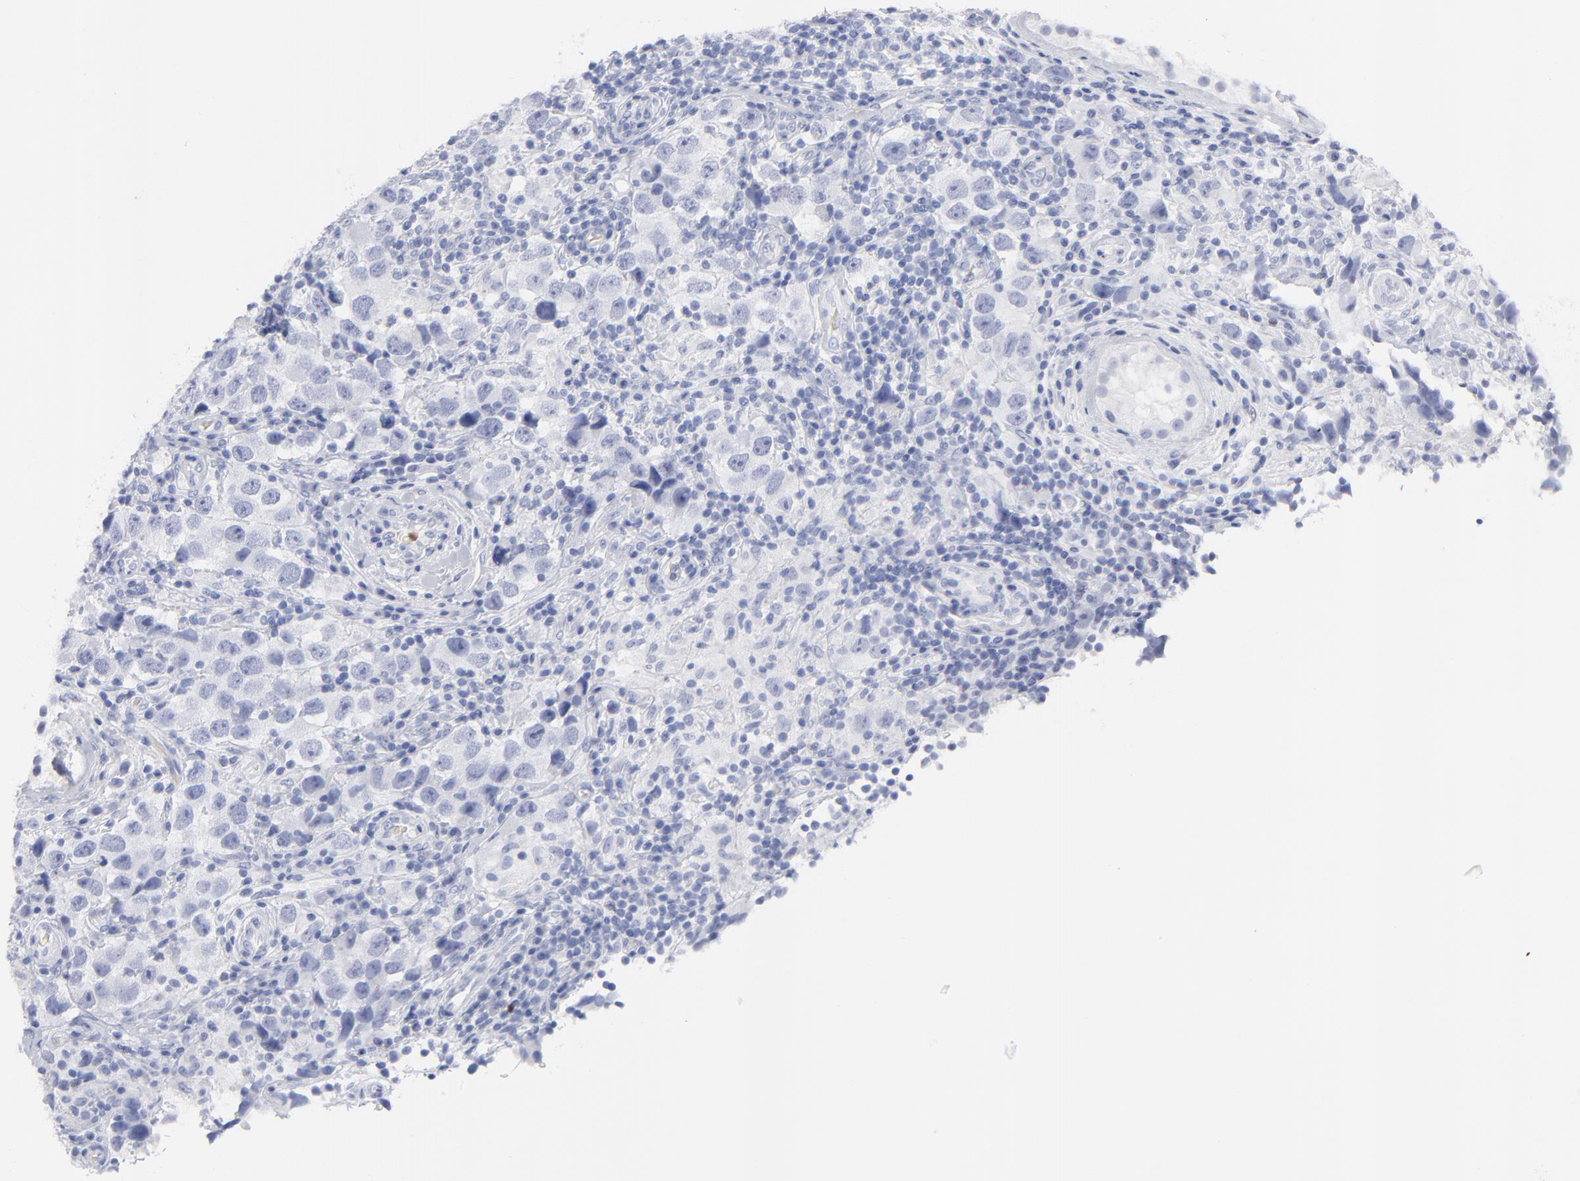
{"staining": {"intensity": "negative", "quantity": "none", "location": "none"}, "tissue": "testis cancer", "cell_type": "Tumor cells", "image_type": "cancer", "snomed": [{"axis": "morphology", "description": "Carcinoma, Embryonal, NOS"}, {"axis": "topography", "description": "Testis"}], "caption": "A histopathology image of testis cancer (embryonal carcinoma) stained for a protein shows no brown staining in tumor cells.", "gene": "ARG1", "patient": {"sex": "male", "age": 21}}